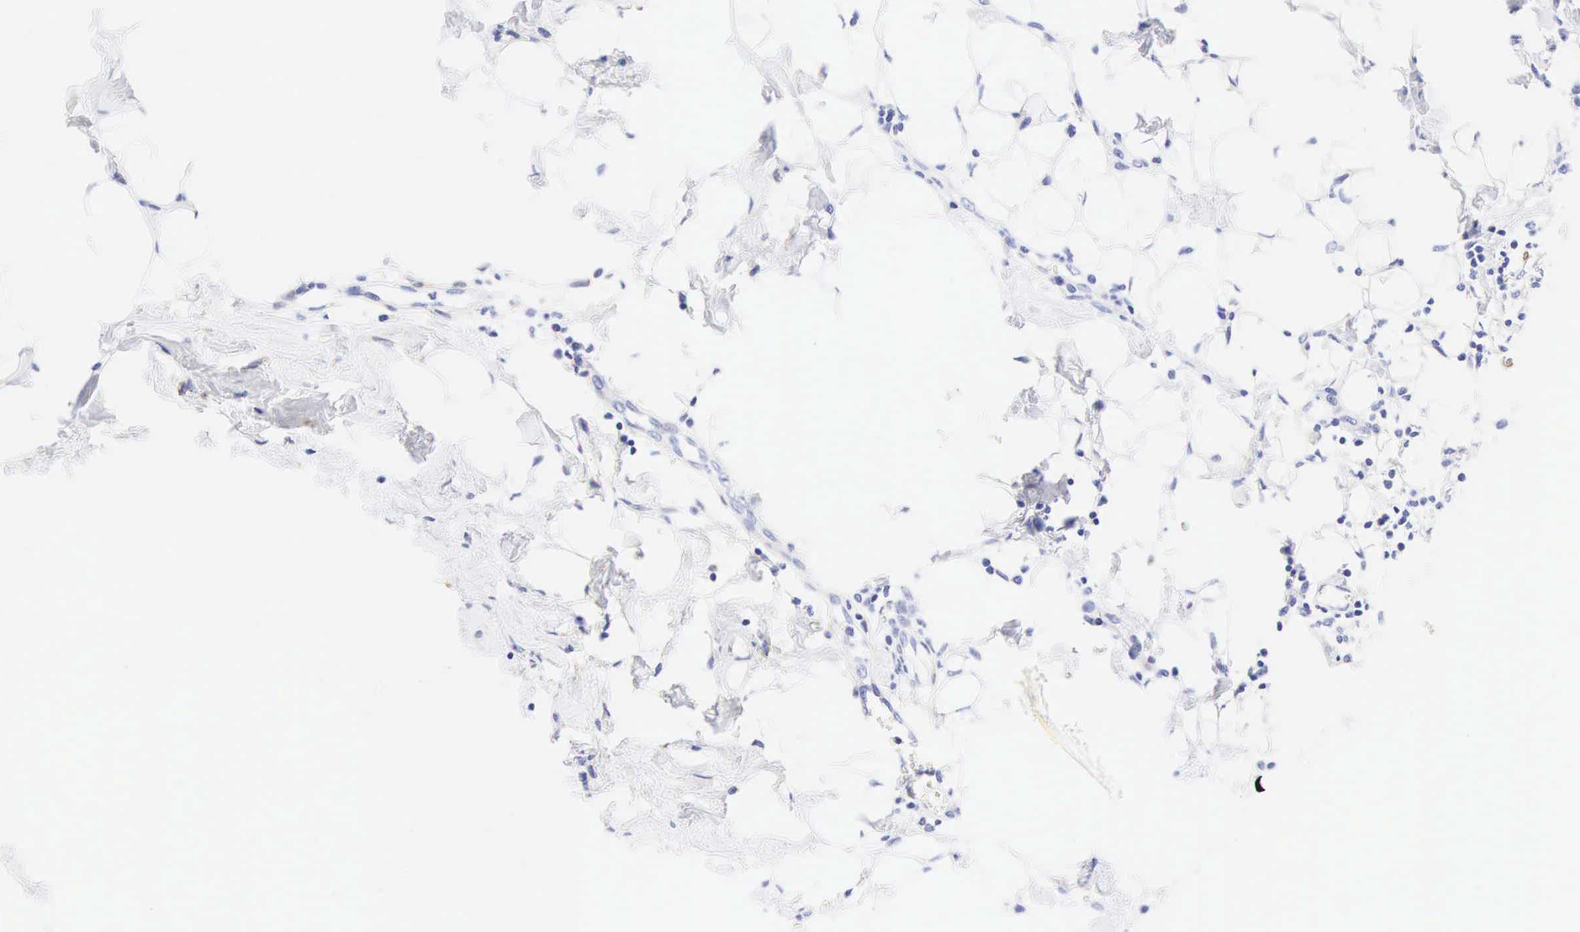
{"staining": {"intensity": "negative", "quantity": "none", "location": "none"}, "tissue": "breast cancer", "cell_type": "Tumor cells", "image_type": "cancer", "snomed": [{"axis": "morphology", "description": "Duct carcinoma"}, {"axis": "topography", "description": "Breast"}], "caption": "Immunohistochemical staining of breast cancer (infiltrating ductal carcinoma) shows no significant staining in tumor cells.", "gene": "CNN1", "patient": {"sex": "female", "age": 39}}